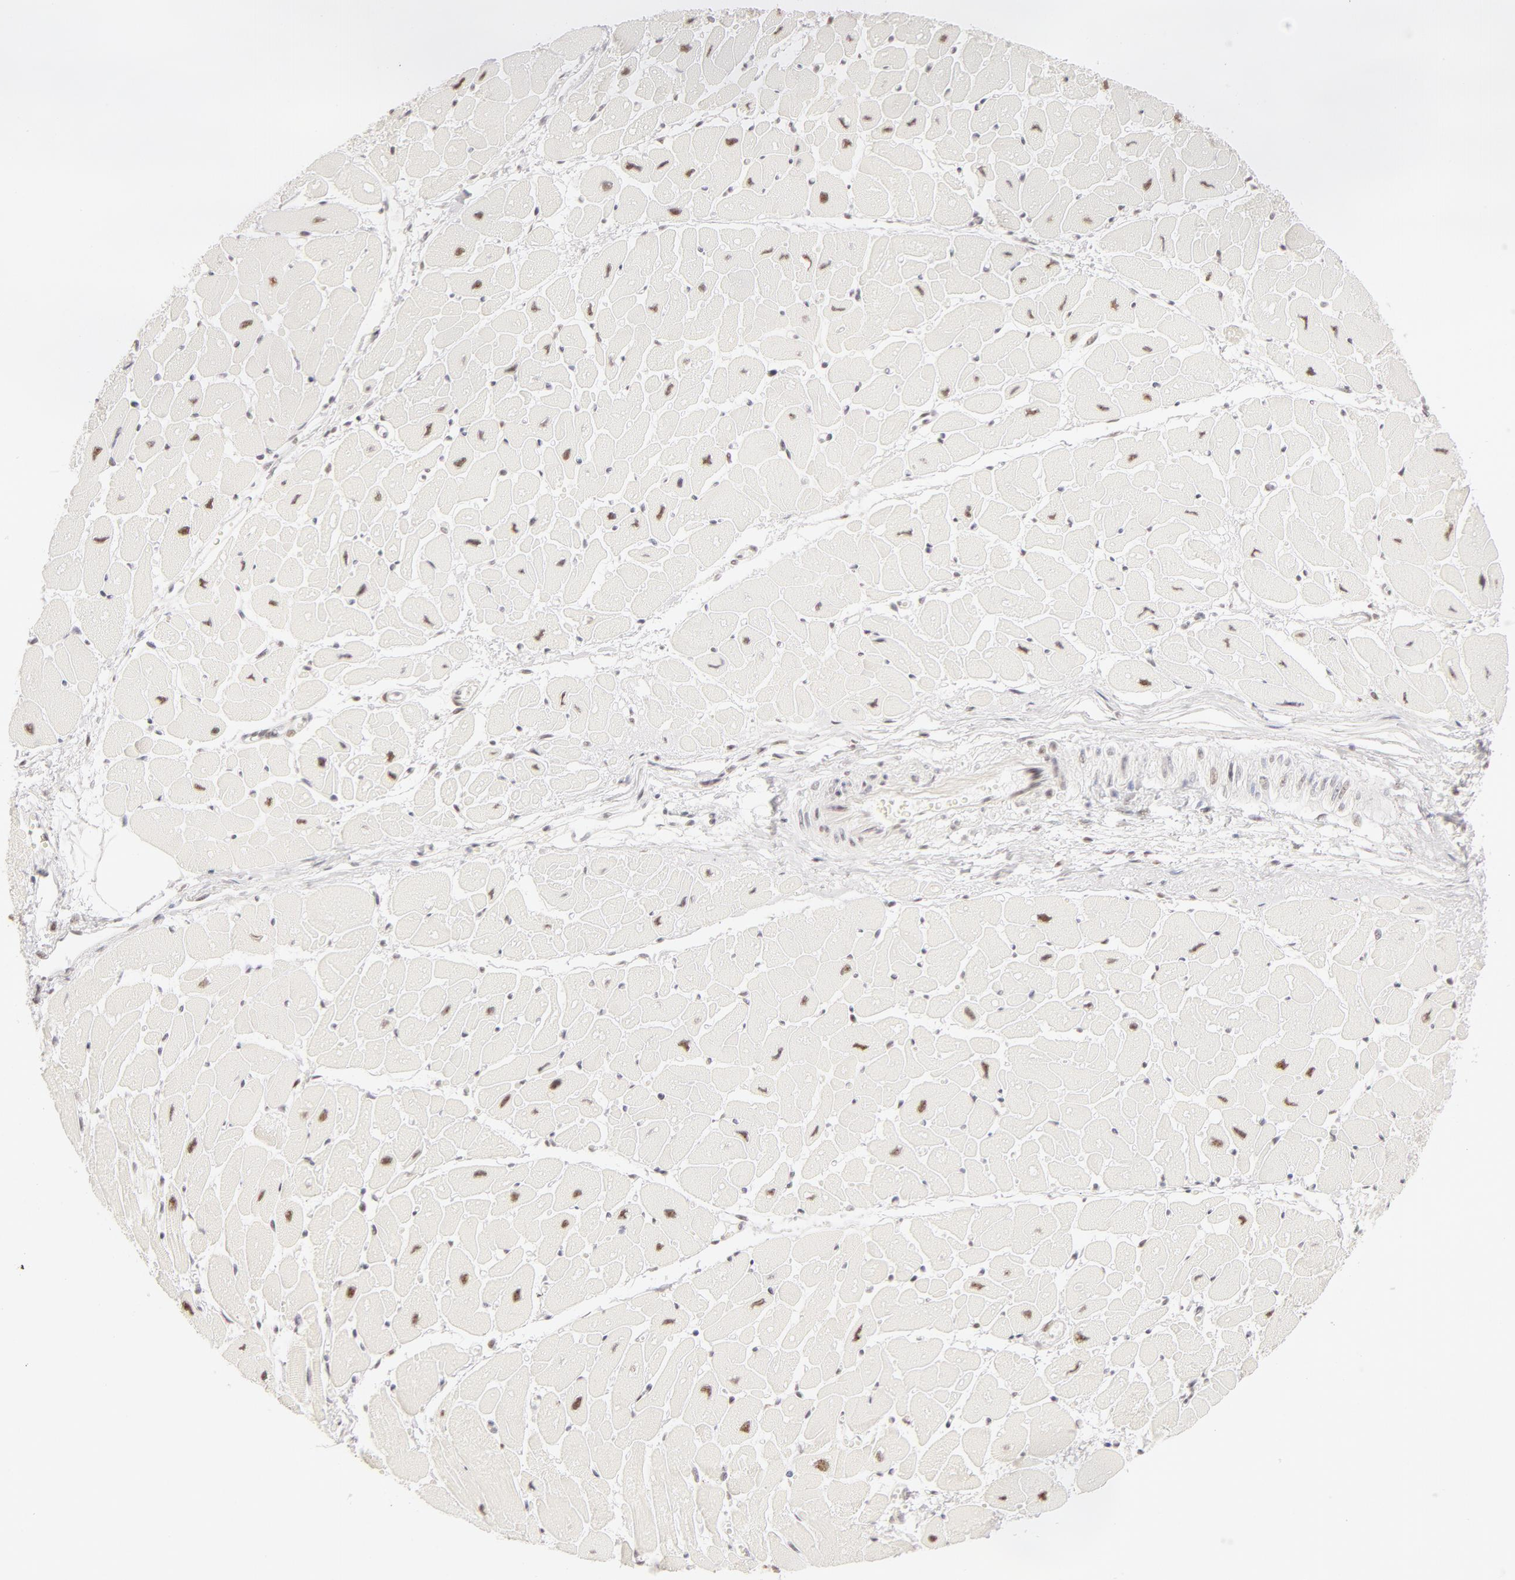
{"staining": {"intensity": "weak", "quantity": "25%-75%", "location": "nuclear"}, "tissue": "heart muscle", "cell_type": "Cardiomyocytes", "image_type": "normal", "snomed": [{"axis": "morphology", "description": "Normal tissue, NOS"}, {"axis": "topography", "description": "Heart"}], "caption": "The image reveals a brown stain indicating the presence of a protein in the nuclear of cardiomyocytes in heart muscle. The staining was performed using DAB to visualize the protein expression in brown, while the nuclei were stained in blue with hematoxylin (Magnification: 20x).", "gene": "RBM39", "patient": {"sex": "female", "age": 54}}